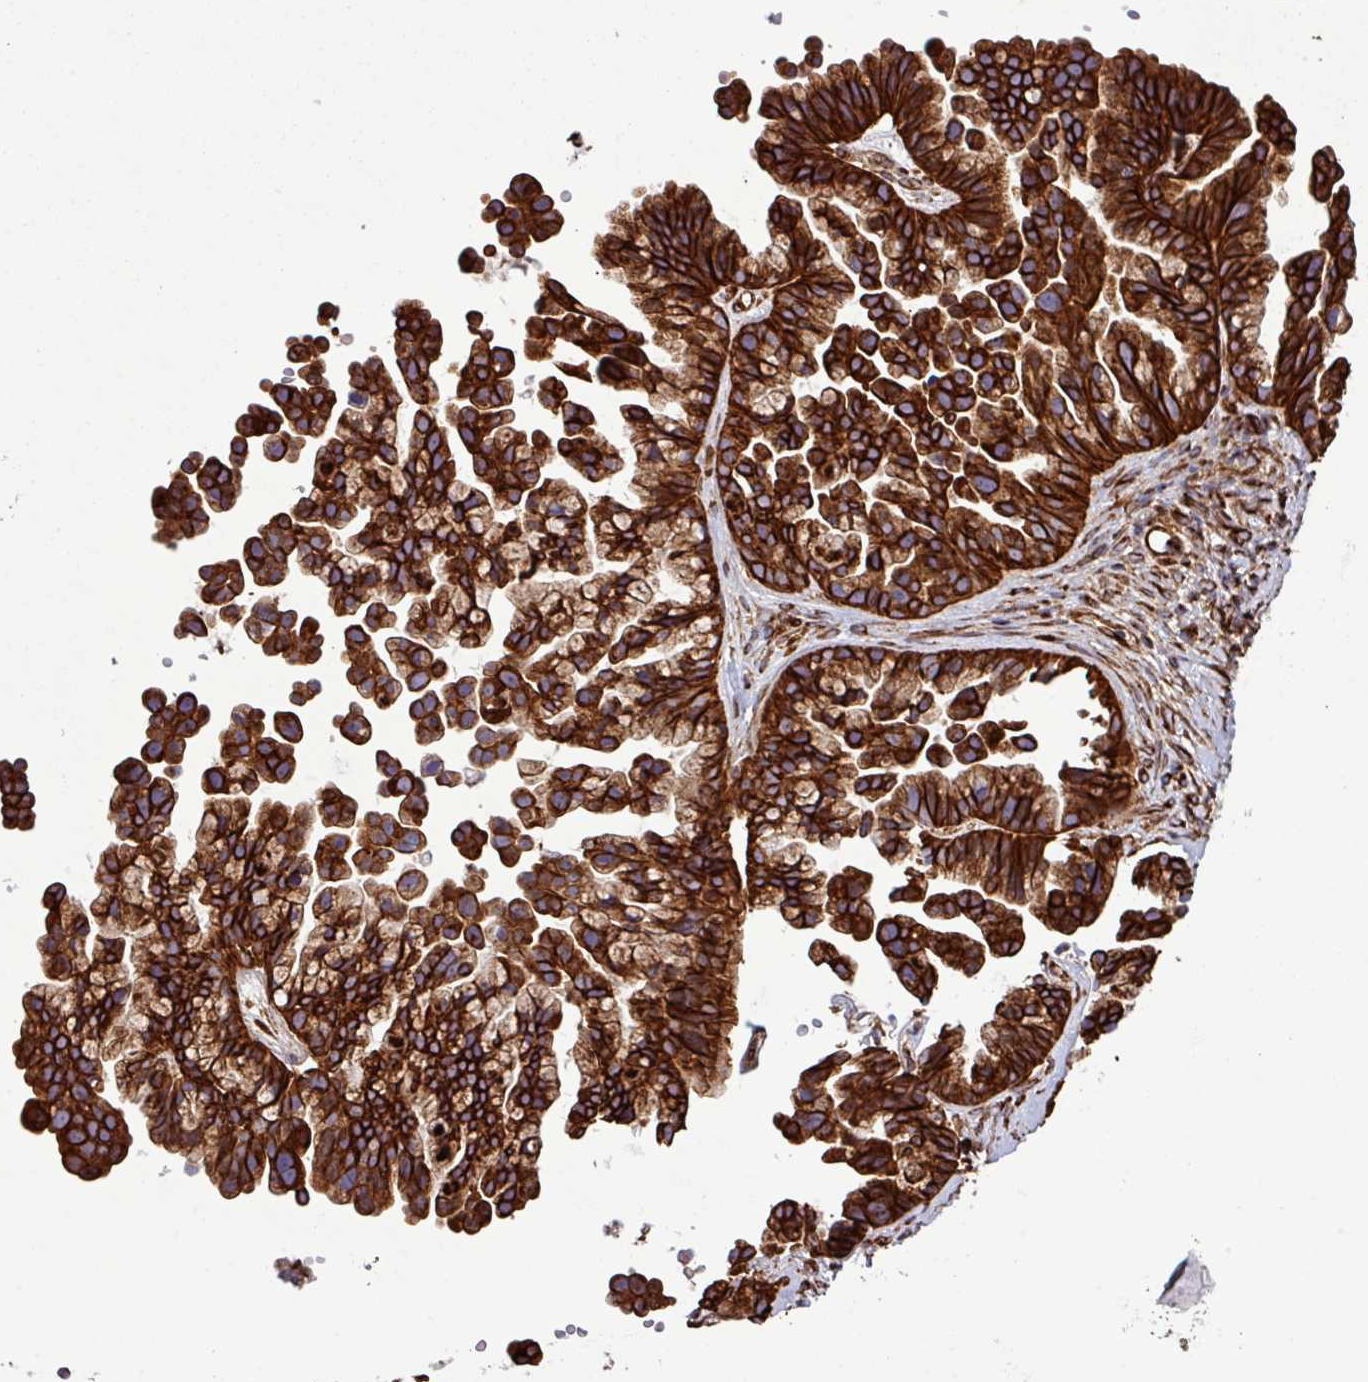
{"staining": {"intensity": "strong", "quantity": ">75%", "location": "cytoplasmic/membranous"}, "tissue": "ovarian cancer", "cell_type": "Tumor cells", "image_type": "cancer", "snomed": [{"axis": "morphology", "description": "Cystadenocarcinoma, serous, NOS"}, {"axis": "topography", "description": "Ovary"}], "caption": "Human ovarian serous cystadenocarcinoma stained with a protein marker displays strong staining in tumor cells.", "gene": "ZNF300", "patient": {"sex": "female", "age": 56}}